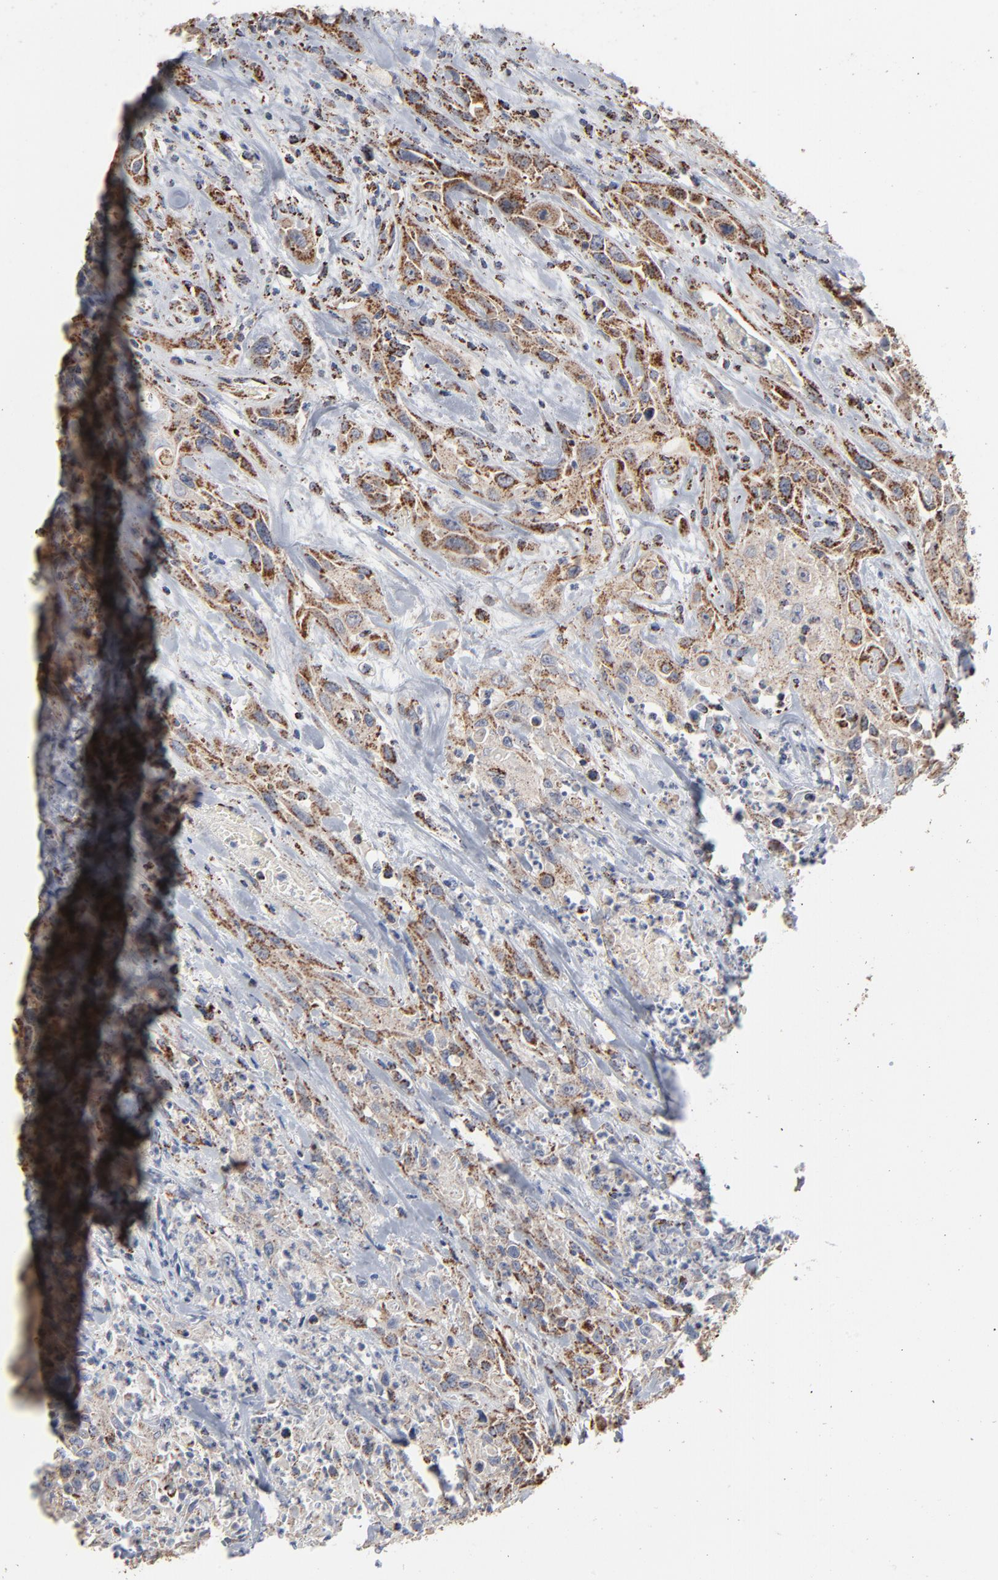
{"staining": {"intensity": "strong", "quantity": ">75%", "location": "cytoplasmic/membranous"}, "tissue": "urothelial cancer", "cell_type": "Tumor cells", "image_type": "cancer", "snomed": [{"axis": "morphology", "description": "Urothelial carcinoma, High grade"}, {"axis": "topography", "description": "Urinary bladder"}], "caption": "High-magnification brightfield microscopy of urothelial cancer stained with DAB (brown) and counterstained with hematoxylin (blue). tumor cells exhibit strong cytoplasmic/membranous expression is identified in about>75% of cells.", "gene": "UQCRC1", "patient": {"sex": "female", "age": 84}}